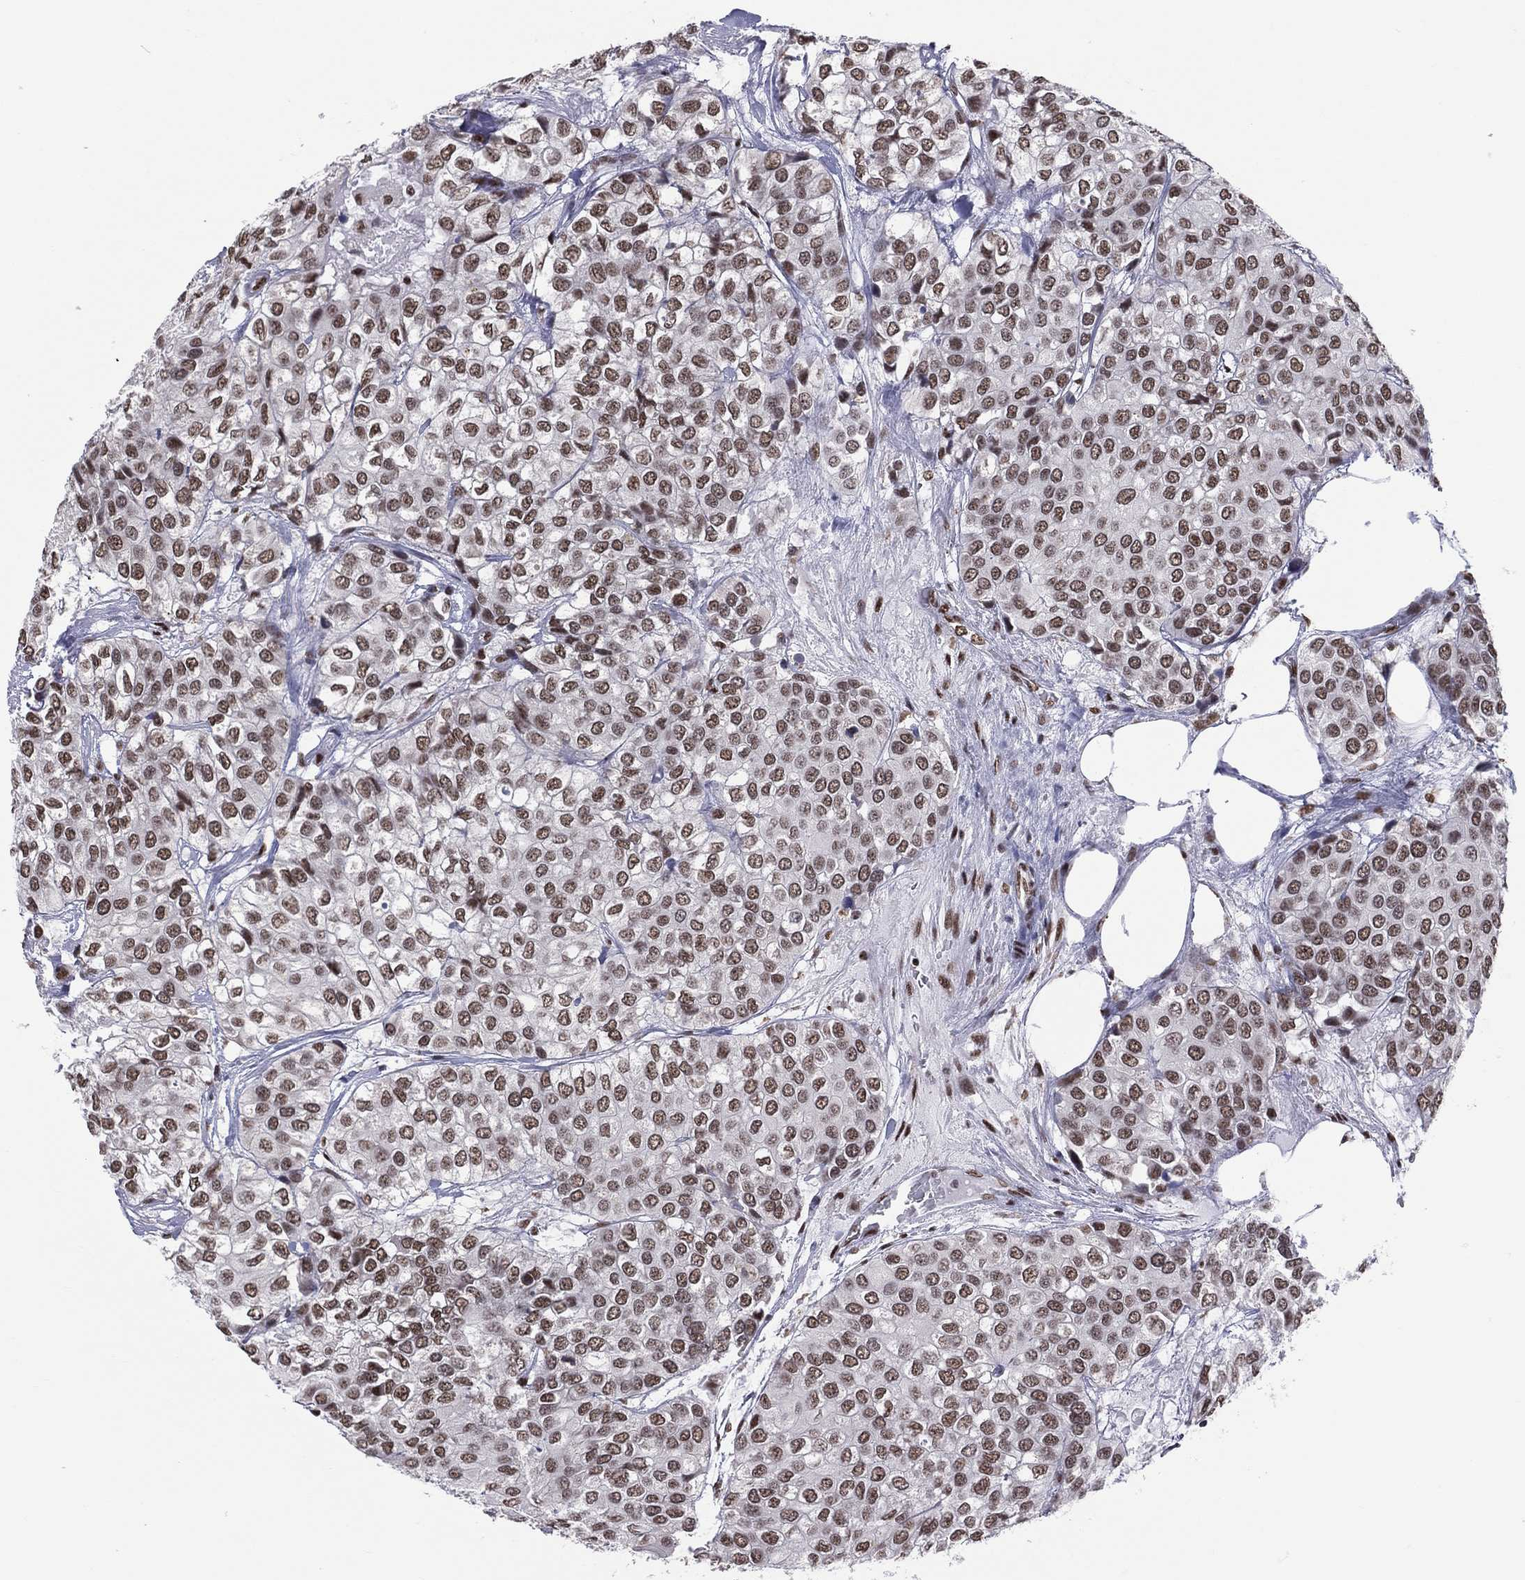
{"staining": {"intensity": "strong", "quantity": ">75%", "location": "nuclear"}, "tissue": "urothelial cancer", "cell_type": "Tumor cells", "image_type": "cancer", "snomed": [{"axis": "morphology", "description": "Urothelial carcinoma, High grade"}, {"axis": "topography", "description": "Urinary bladder"}], "caption": "Urothelial carcinoma (high-grade) stained with IHC demonstrates strong nuclear positivity in approximately >75% of tumor cells.", "gene": "ZNF7", "patient": {"sex": "male", "age": 73}}